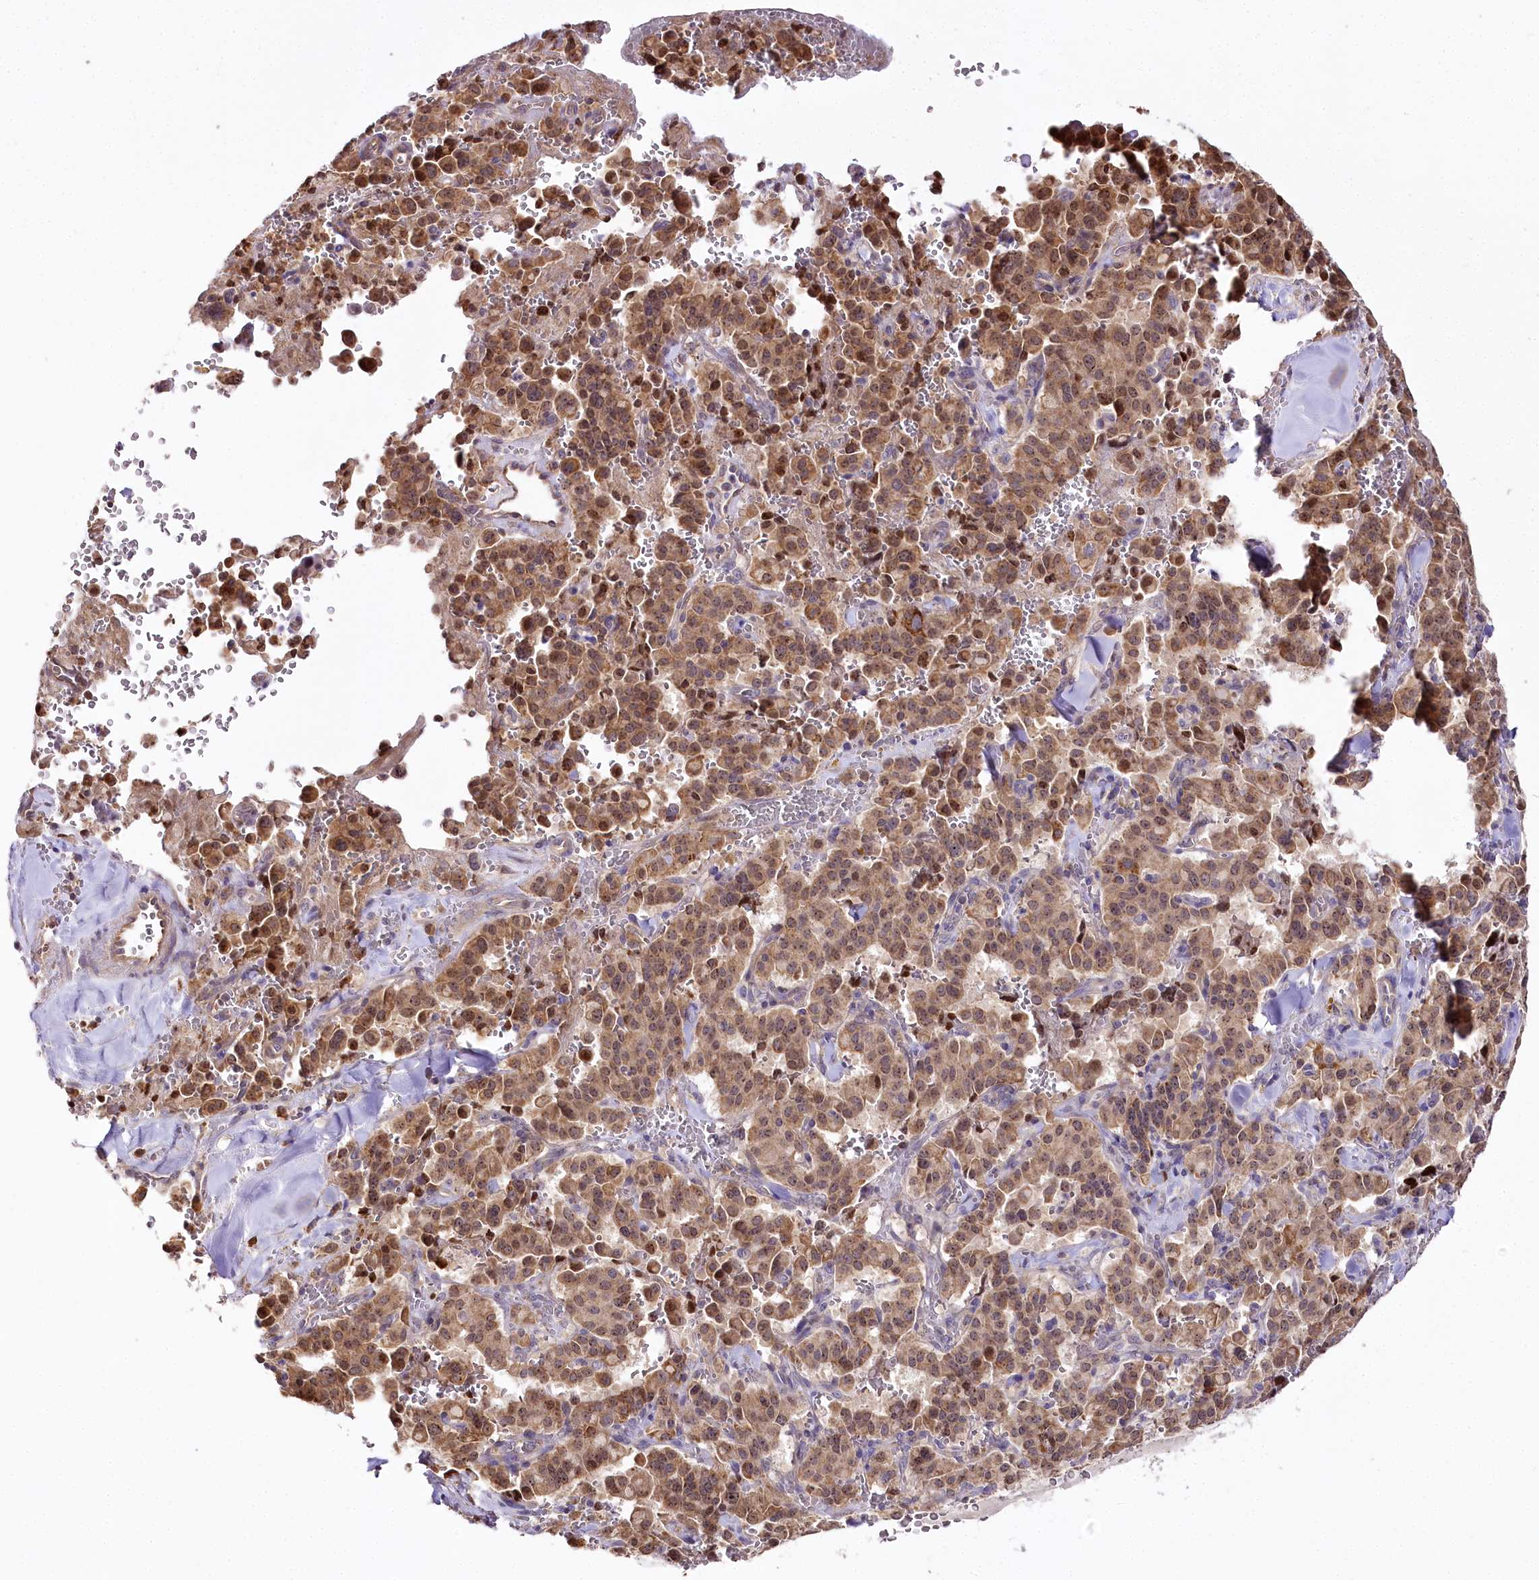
{"staining": {"intensity": "moderate", "quantity": ">75%", "location": "cytoplasmic/membranous,nuclear"}, "tissue": "pancreatic cancer", "cell_type": "Tumor cells", "image_type": "cancer", "snomed": [{"axis": "morphology", "description": "Adenocarcinoma, NOS"}, {"axis": "topography", "description": "Pancreas"}], "caption": "High-magnification brightfield microscopy of adenocarcinoma (pancreatic) stained with DAB (3,3'-diaminobenzidine) (brown) and counterstained with hematoxylin (blue). tumor cells exhibit moderate cytoplasmic/membranous and nuclear staining is identified in approximately>75% of cells.", "gene": "ZNF226", "patient": {"sex": "male", "age": 65}}